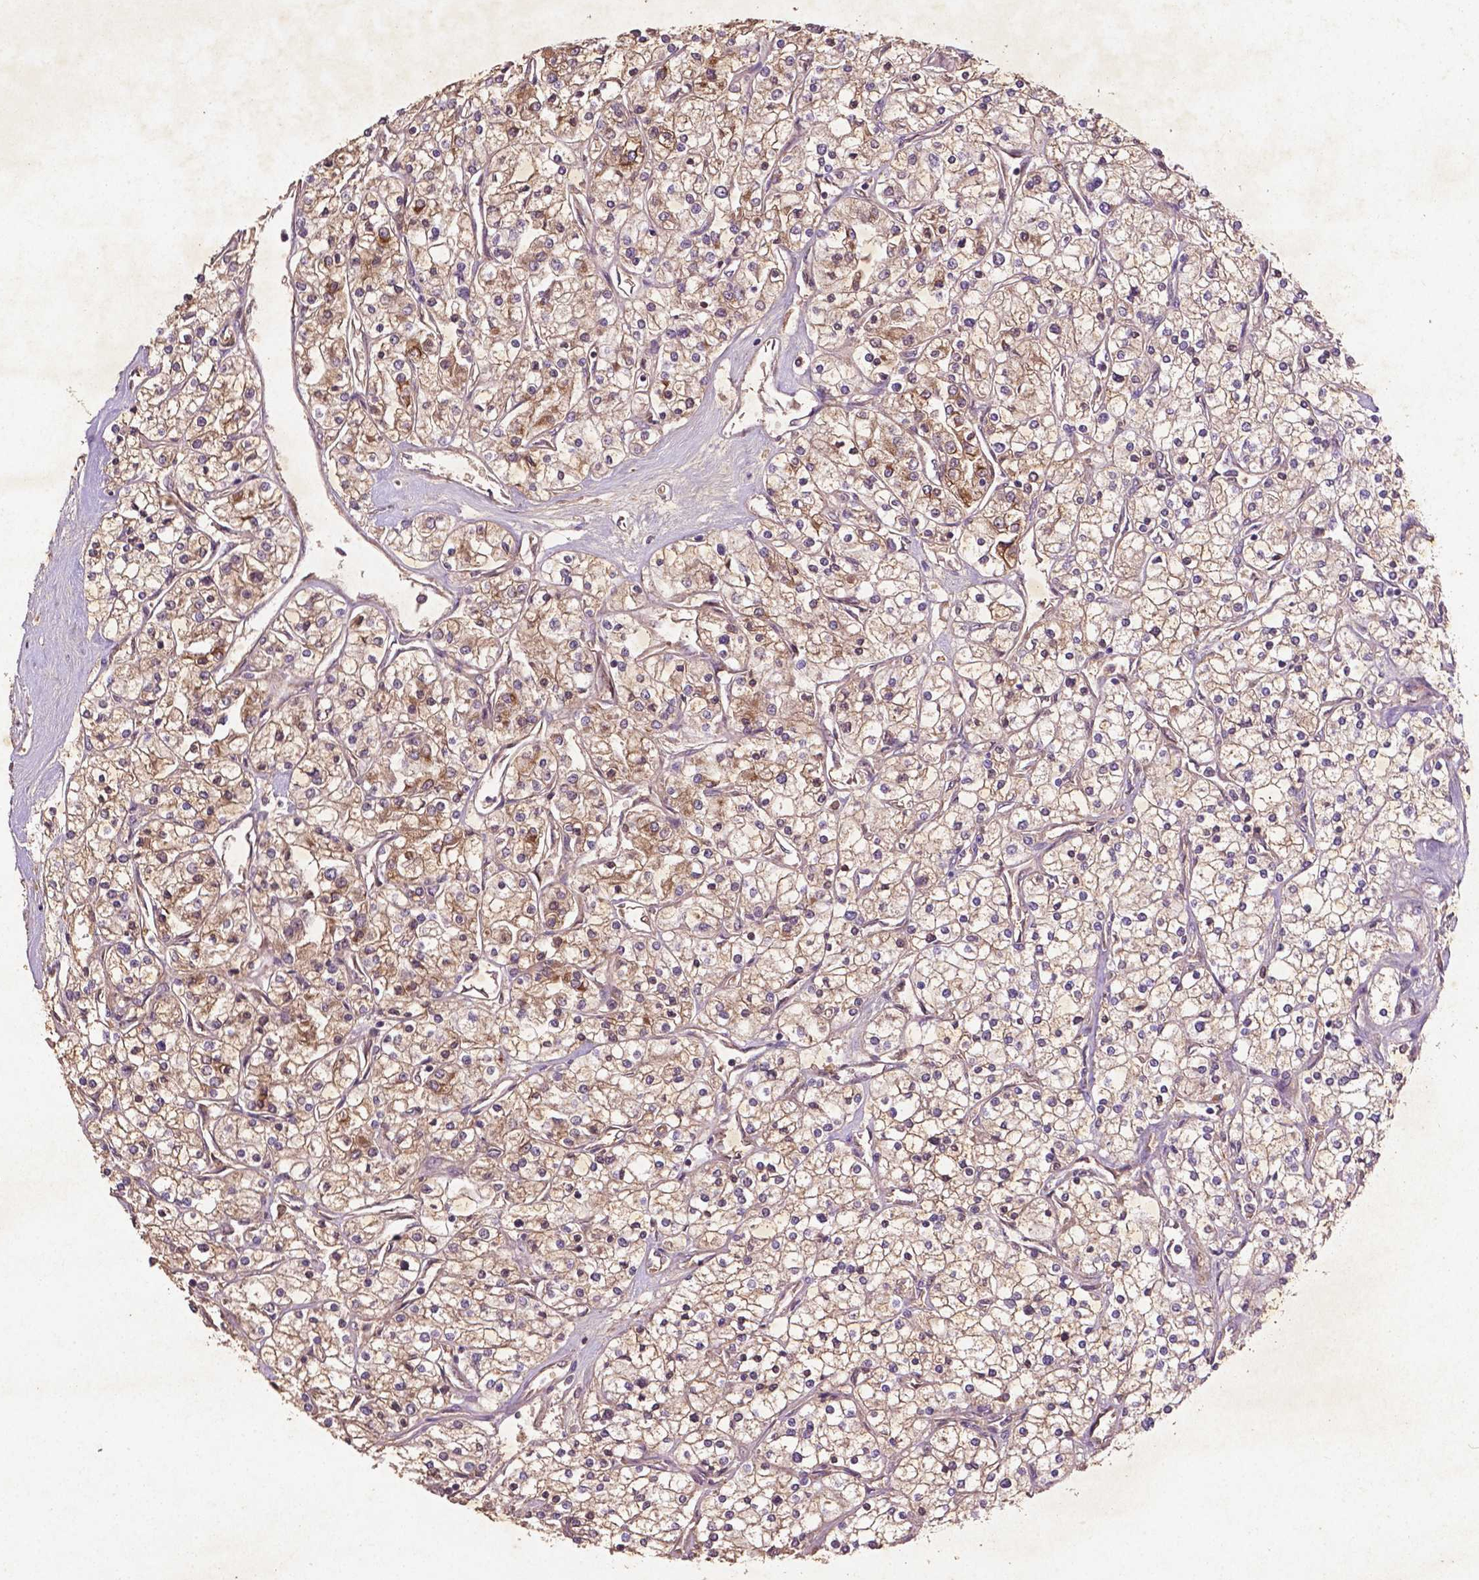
{"staining": {"intensity": "moderate", "quantity": ">75%", "location": "cytoplasmic/membranous"}, "tissue": "renal cancer", "cell_type": "Tumor cells", "image_type": "cancer", "snomed": [{"axis": "morphology", "description": "Adenocarcinoma, NOS"}, {"axis": "topography", "description": "Kidney"}], "caption": "This histopathology image shows immunohistochemistry (IHC) staining of adenocarcinoma (renal), with medium moderate cytoplasmic/membranous positivity in about >75% of tumor cells.", "gene": "COQ2", "patient": {"sex": "male", "age": 80}}